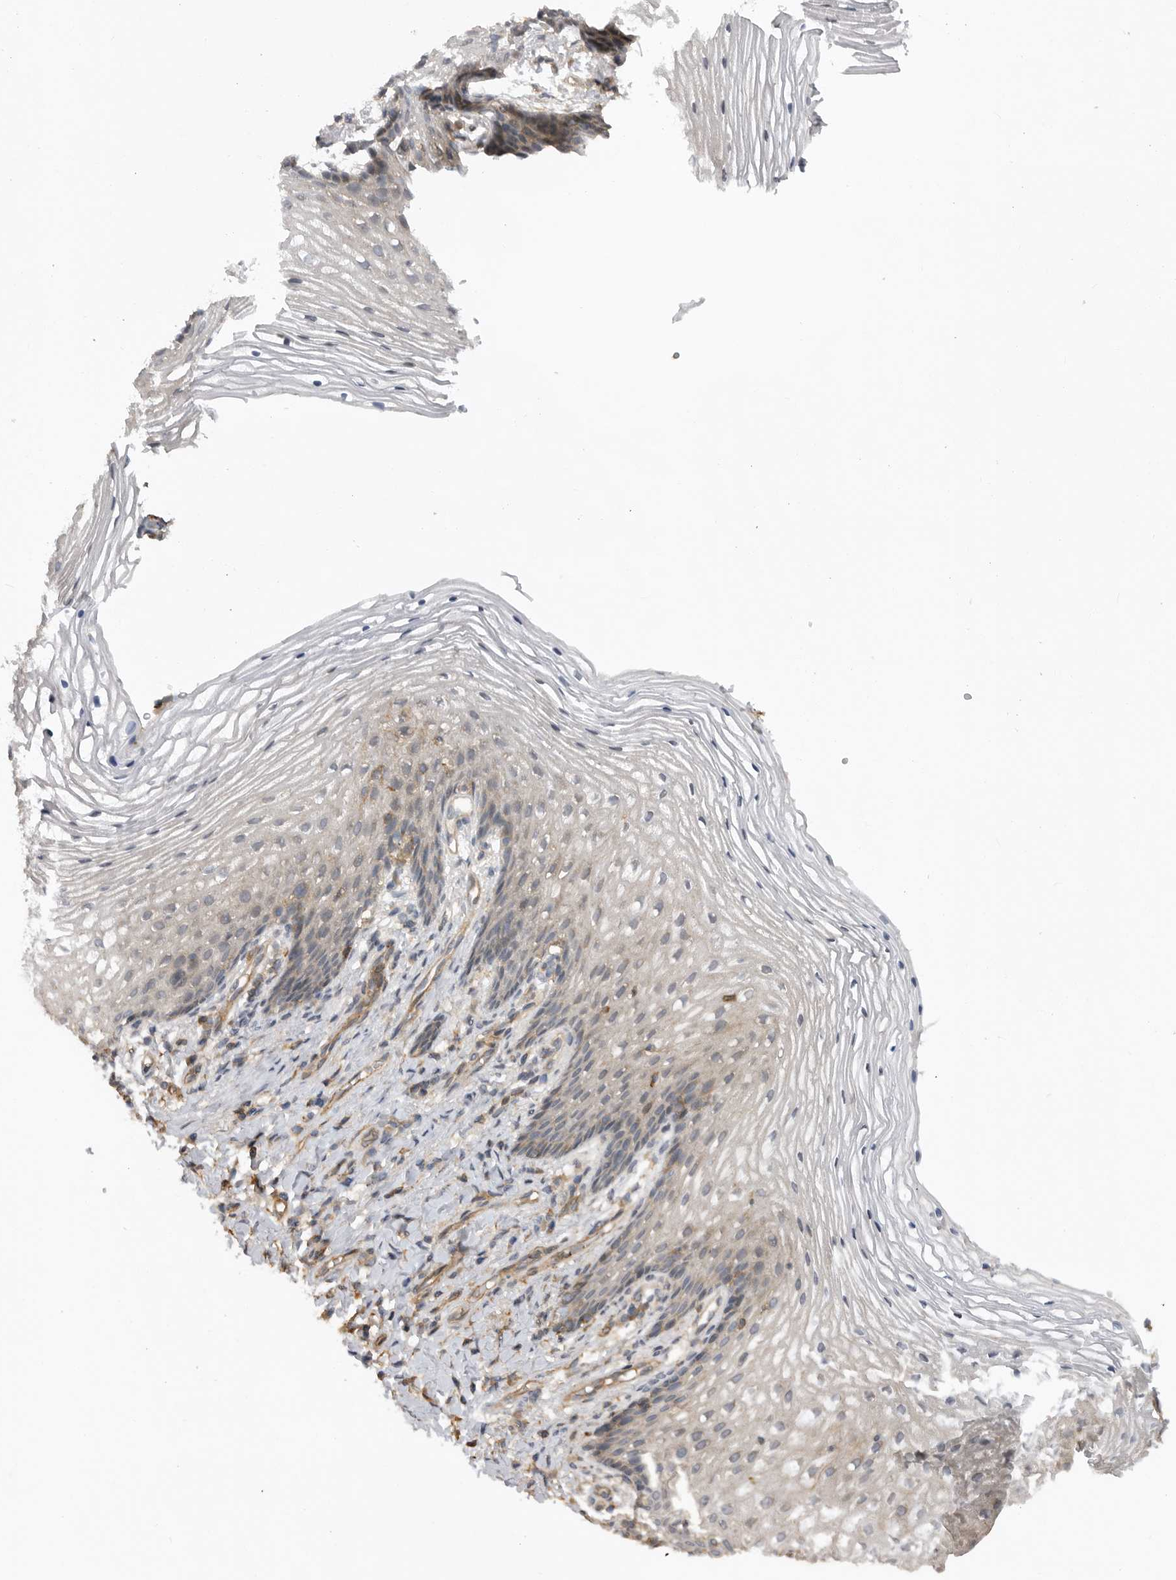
{"staining": {"intensity": "weak", "quantity": "<25%", "location": "cytoplasmic/membranous,nuclear"}, "tissue": "vagina", "cell_type": "Squamous epithelial cells", "image_type": "normal", "snomed": [{"axis": "morphology", "description": "Normal tissue, NOS"}, {"axis": "topography", "description": "Vagina"}], "caption": "This micrograph is of benign vagina stained with immunohistochemistry (IHC) to label a protein in brown with the nuclei are counter-stained blue. There is no positivity in squamous epithelial cells. (Stains: DAB immunohistochemistry with hematoxylin counter stain, Microscopy: brightfield microscopy at high magnification).", "gene": "TRIM56", "patient": {"sex": "female", "age": 60}}